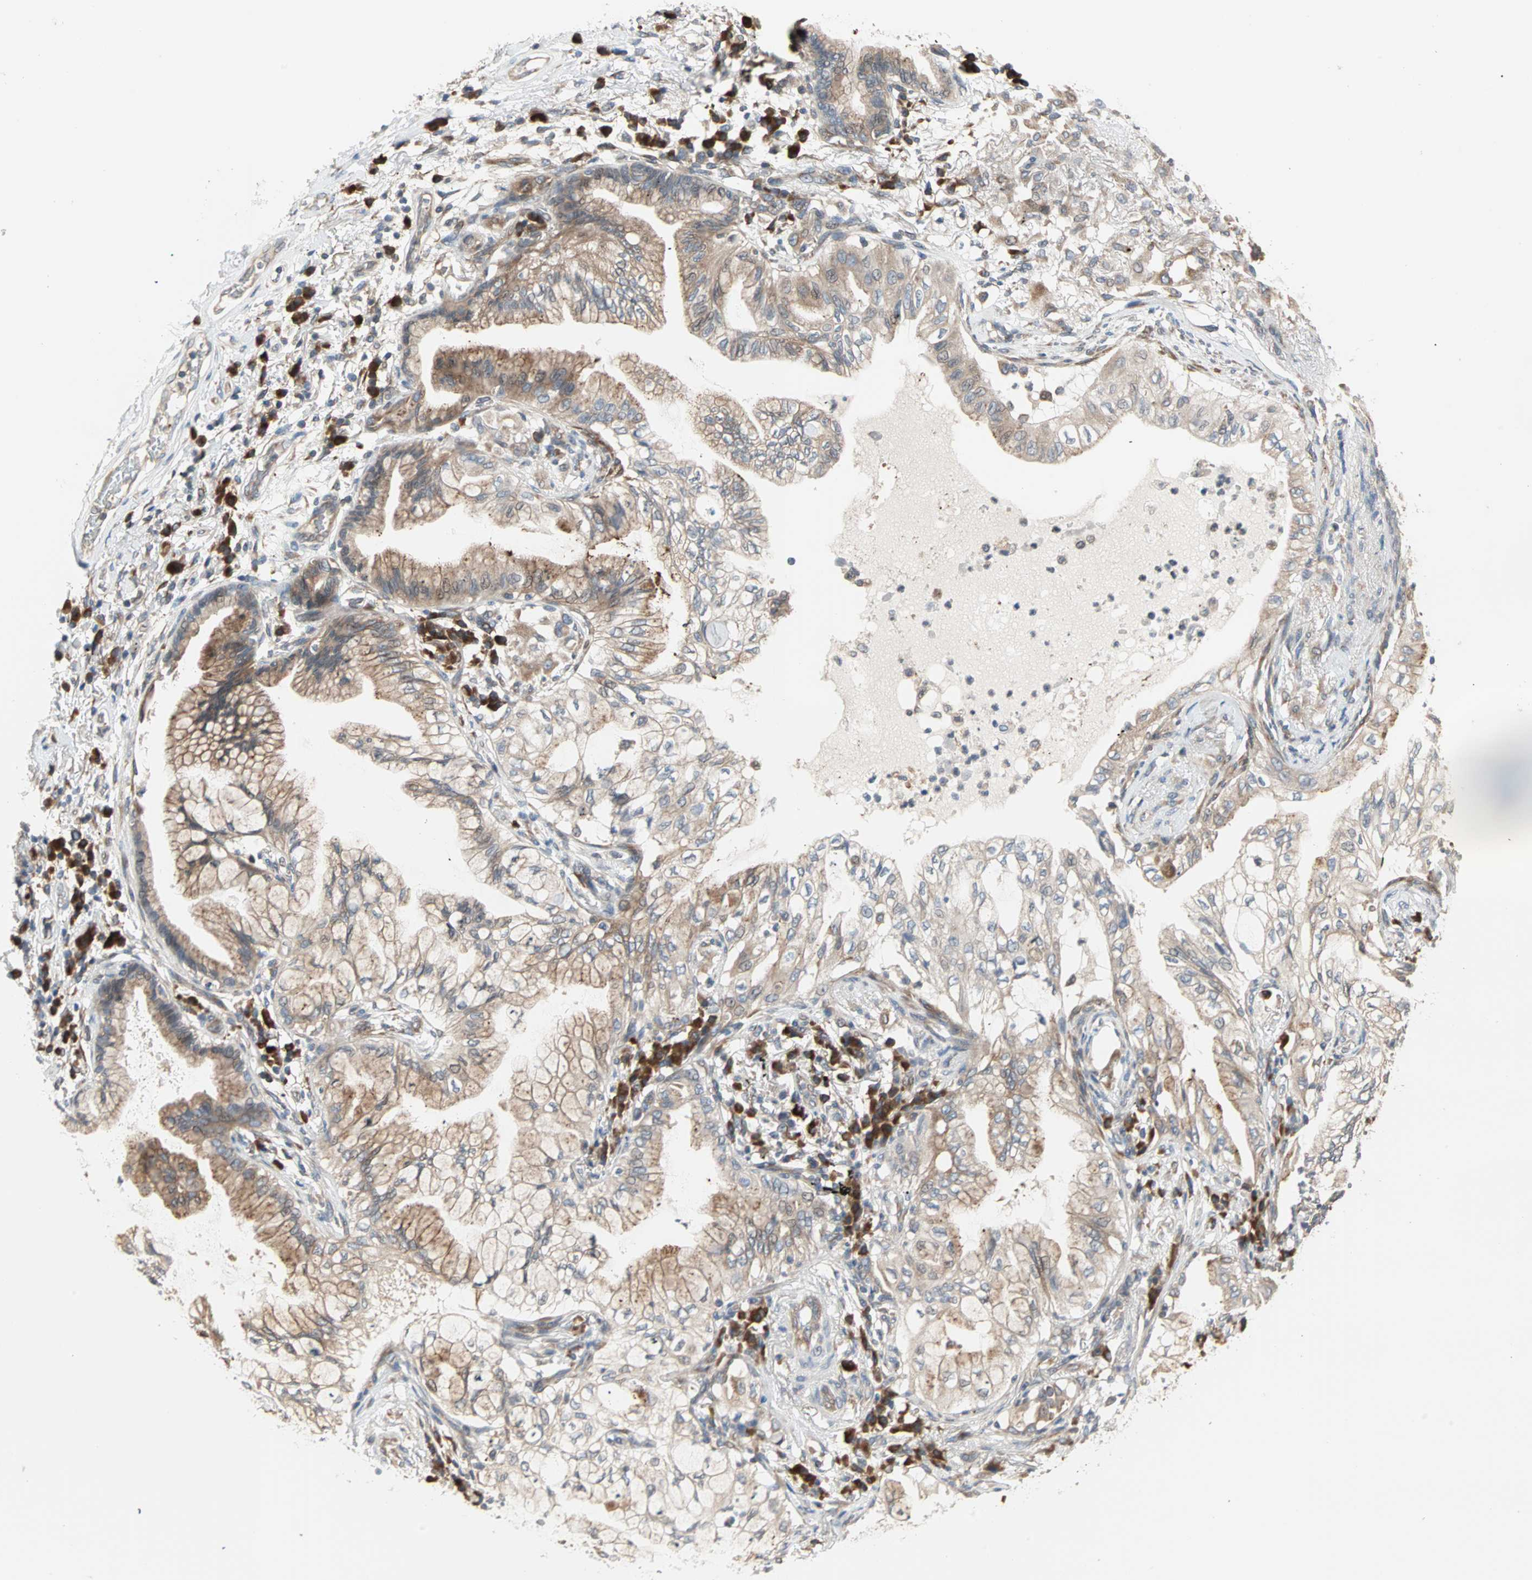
{"staining": {"intensity": "weak", "quantity": ">75%", "location": "cytoplasmic/membranous"}, "tissue": "lung cancer", "cell_type": "Tumor cells", "image_type": "cancer", "snomed": [{"axis": "morphology", "description": "Adenocarcinoma, NOS"}, {"axis": "topography", "description": "Lung"}], "caption": "An image showing weak cytoplasmic/membranous expression in about >75% of tumor cells in lung adenocarcinoma, as visualized by brown immunohistochemical staining.", "gene": "SAR1A", "patient": {"sex": "female", "age": 70}}